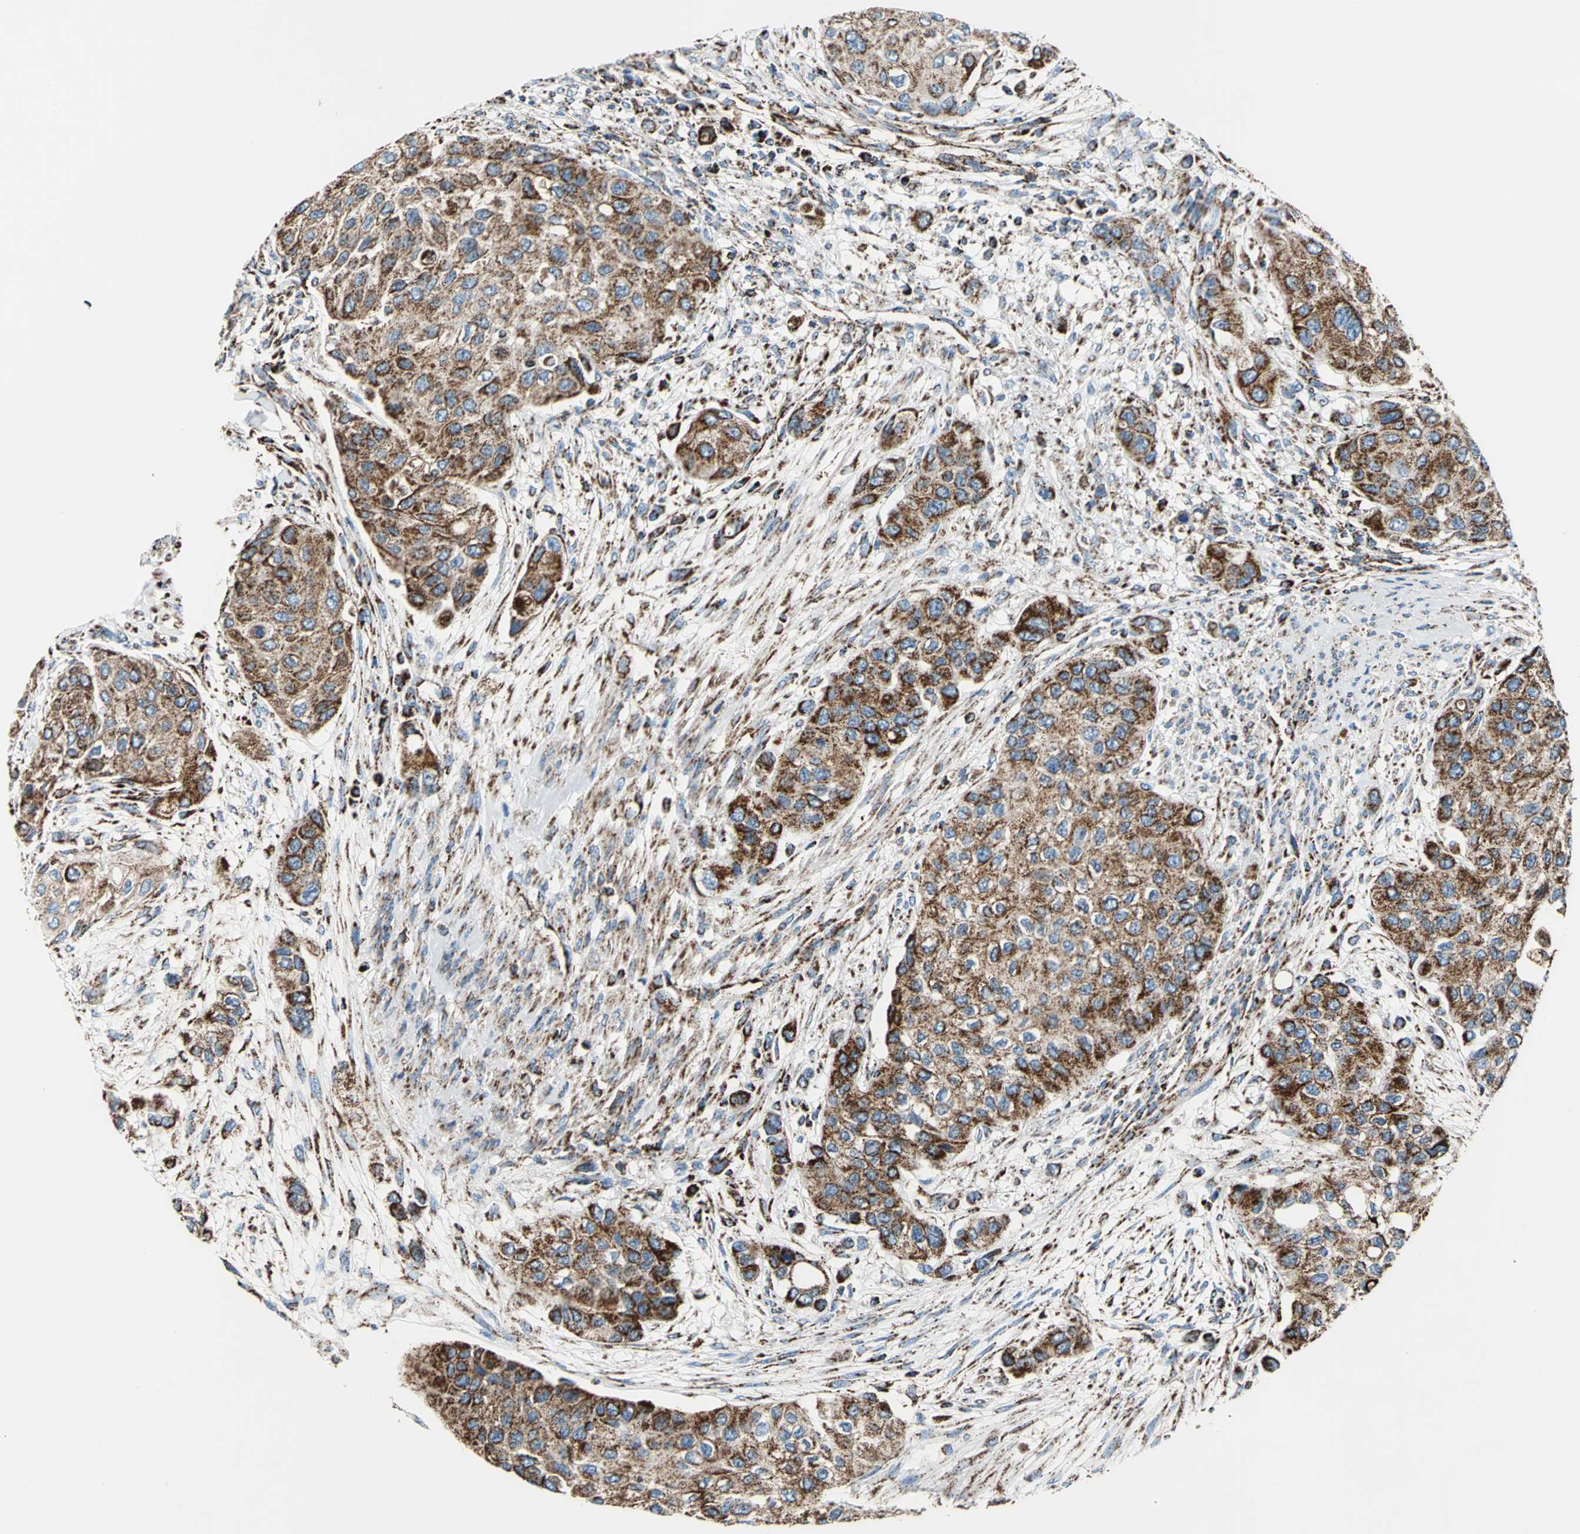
{"staining": {"intensity": "strong", "quantity": ">75%", "location": "cytoplasmic/membranous"}, "tissue": "urothelial cancer", "cell_type": "Tumor cells", "image_type": "cancer", "snomed": [{"axis": "morphology", "description": "Urothelial carcinoma, High grade"}, {"axis": "topography", "description": "Urinary bladder"}], "caption": "Urothelial carcinoma (high-grade) stained with immunohistochemistry (IHC) displays strong cytoplasmic/membranous staining in about >75% of tumor cells.", "gene": "ECH1", "patient": {"sex": "female", "age": 56}}